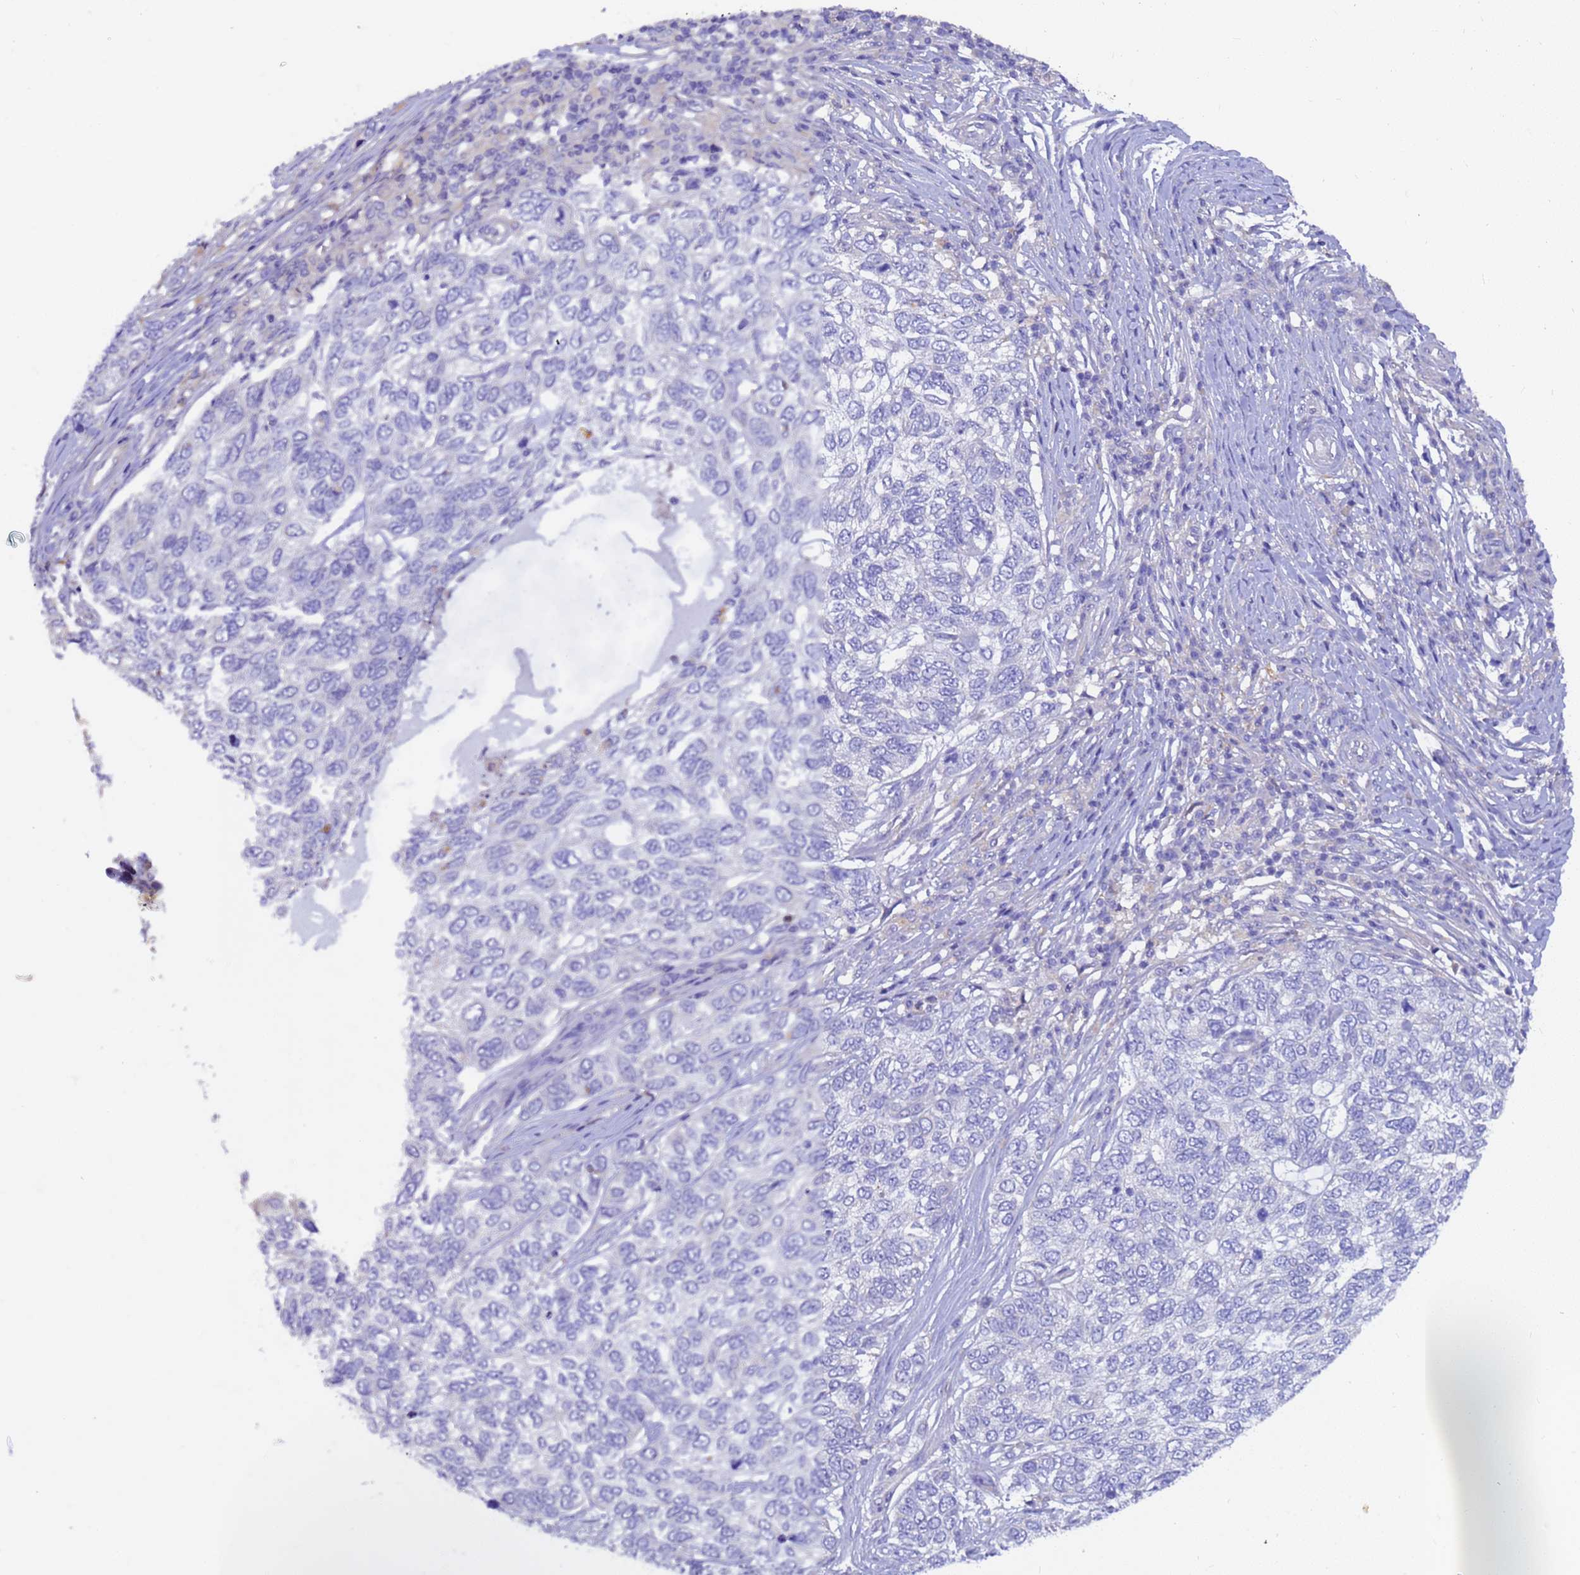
{"staining": {"intensity": "negative", "quantity": "none", "location": "none"}, "tissue": "skin cancer", "cell_type": "Tumor cells", "image_type": "cancer", "snomed": [{"axis": "morphology", "description": "Basal cell carcinoma"}, {"axis": "topography", "description": "Skin"}], "caption": "A histopathology image of human skin cancer is negative for staining in tumor cells.", "gene": "SRL", "patient": {"sex": "female", "age": 65}}